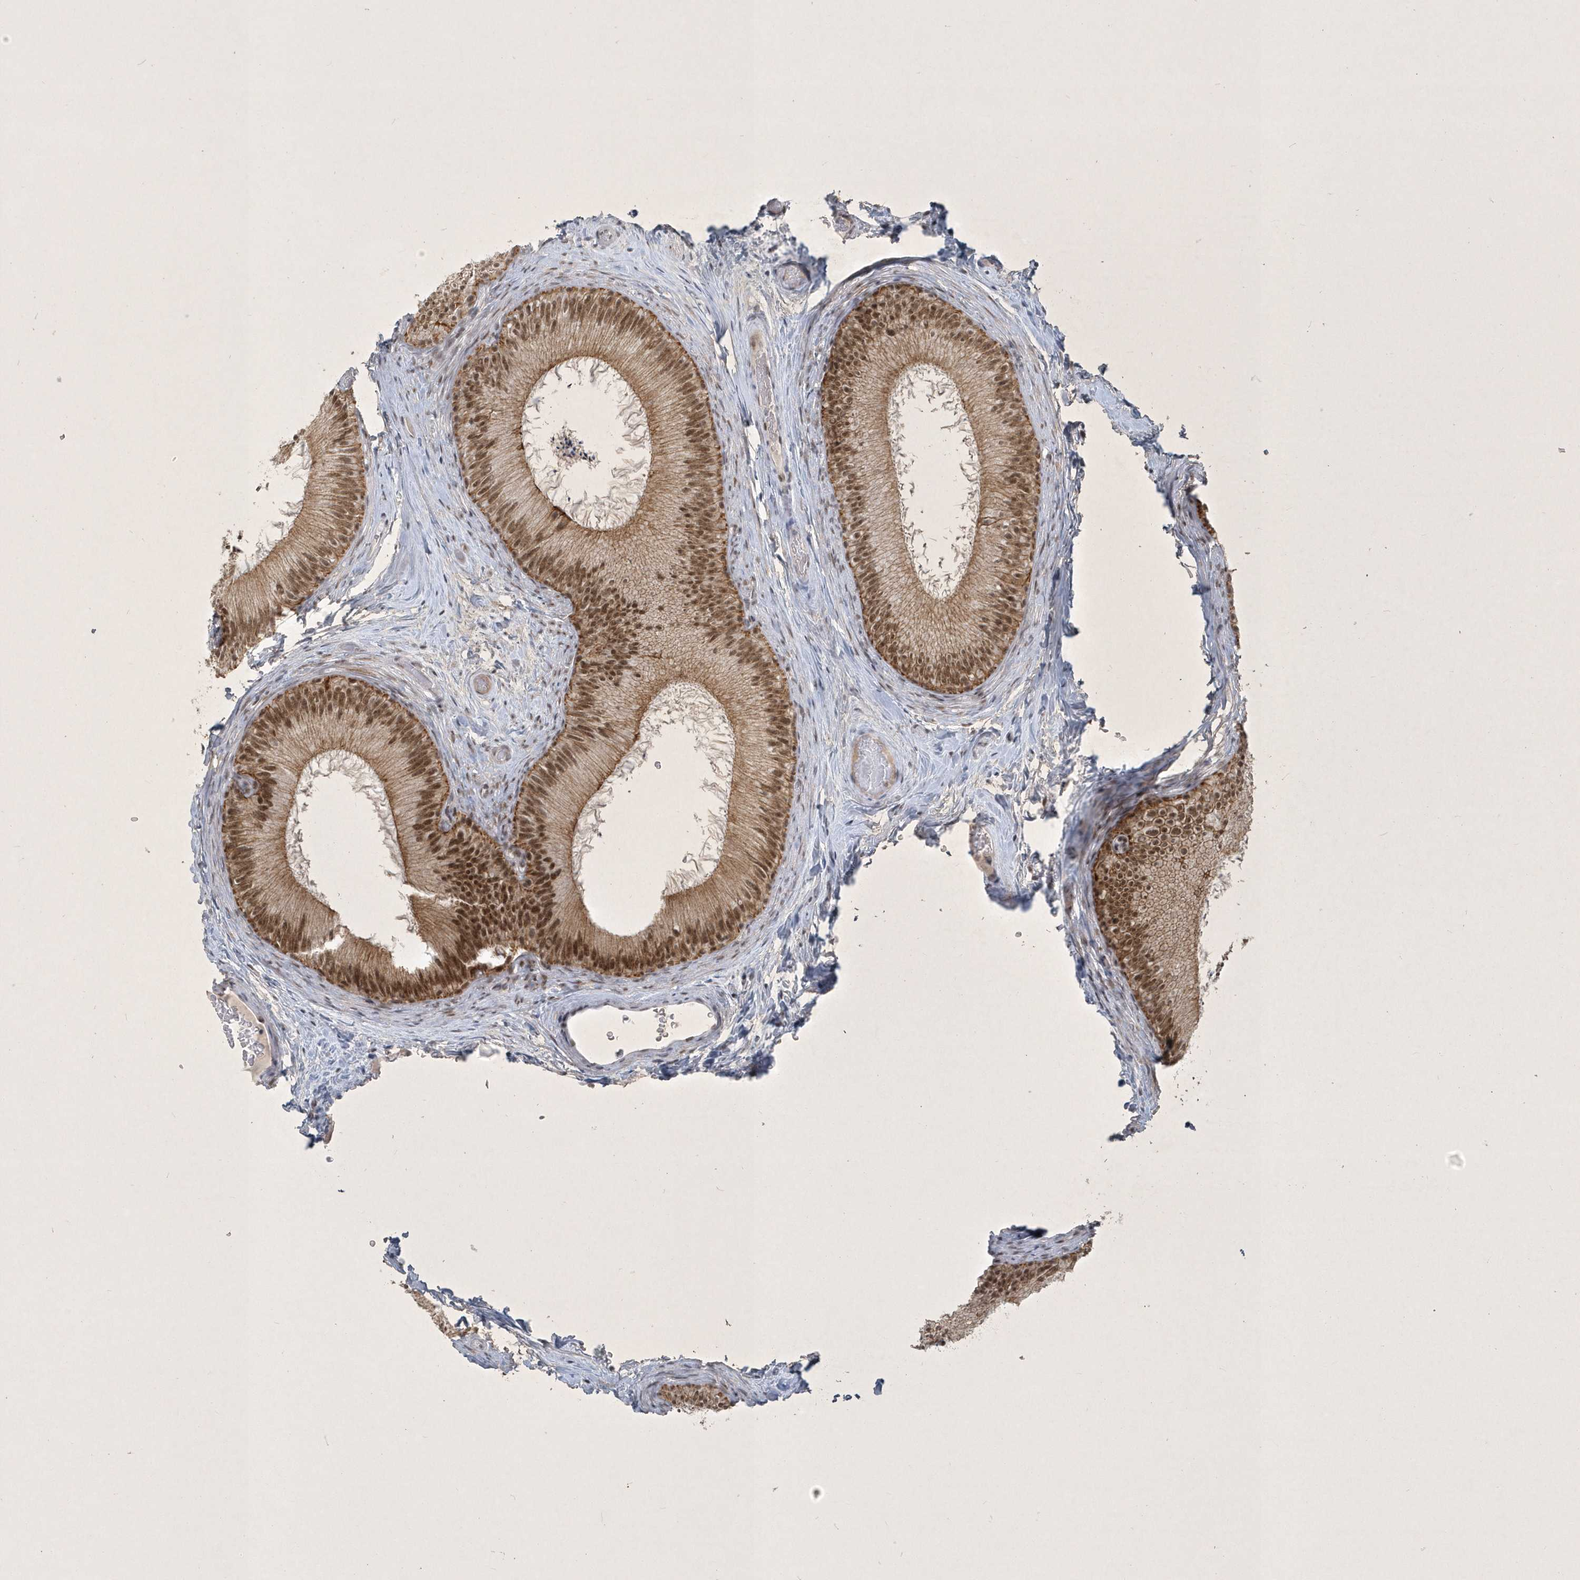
{"staining": {"intensity": "moderate", "quantity": ">75%", "location": "cytoplasmic/membranous,nuclear"}, "tissue": "epididymis", "cell_type": "Glandular cells", "image_type": "normal", "snomed": [{"axis": "morphology", "description": "Normal tissue, NOS"}, {"axis": "topography", "description": "Epididymis"}], "caption": "Protein staining demonstrates moderate cytoplasmic/membranous,nuclear expression in approximately >75% of glandular cells in benign epididymis.", "gene": "ZBTB9", "patient": {"sex": "male", "age": 50}}